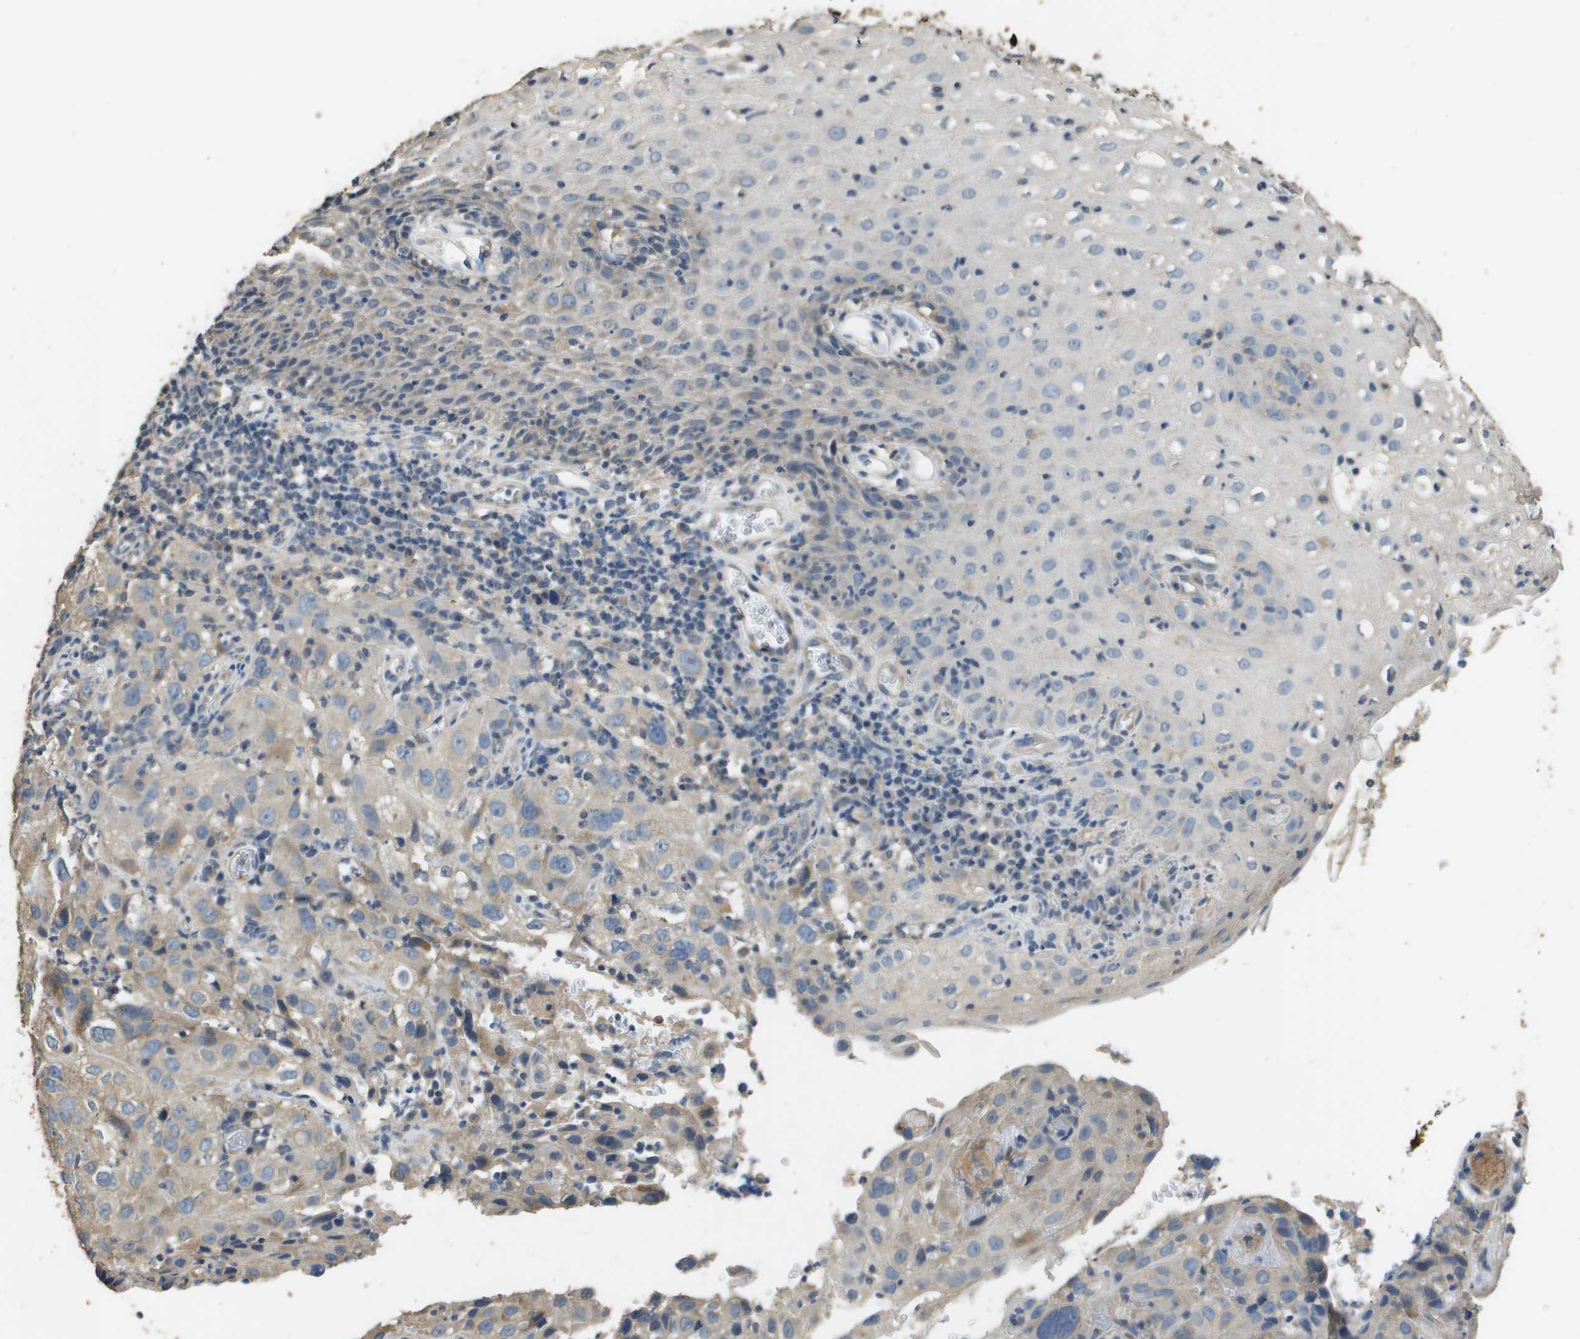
{"staining": {"intensity": "negative", "quantity": "none", "location": "none"}, "tissue": "cervical cancer", "cell_type": "Tumor cells", "image_type": "cancer", "snomed": [{"axis": "morphology", "description": "Squamous cell carcinoma, NOS"}, {"axis": "topography", "description": "Cervix"}], "caption": "Human squamous cell carcinoma (cervical) stained for a protein using IHC exhibits no positivity in tumor cells.", "gene": "RAB6B", "patient": {"sex": "female", "age": 32}}